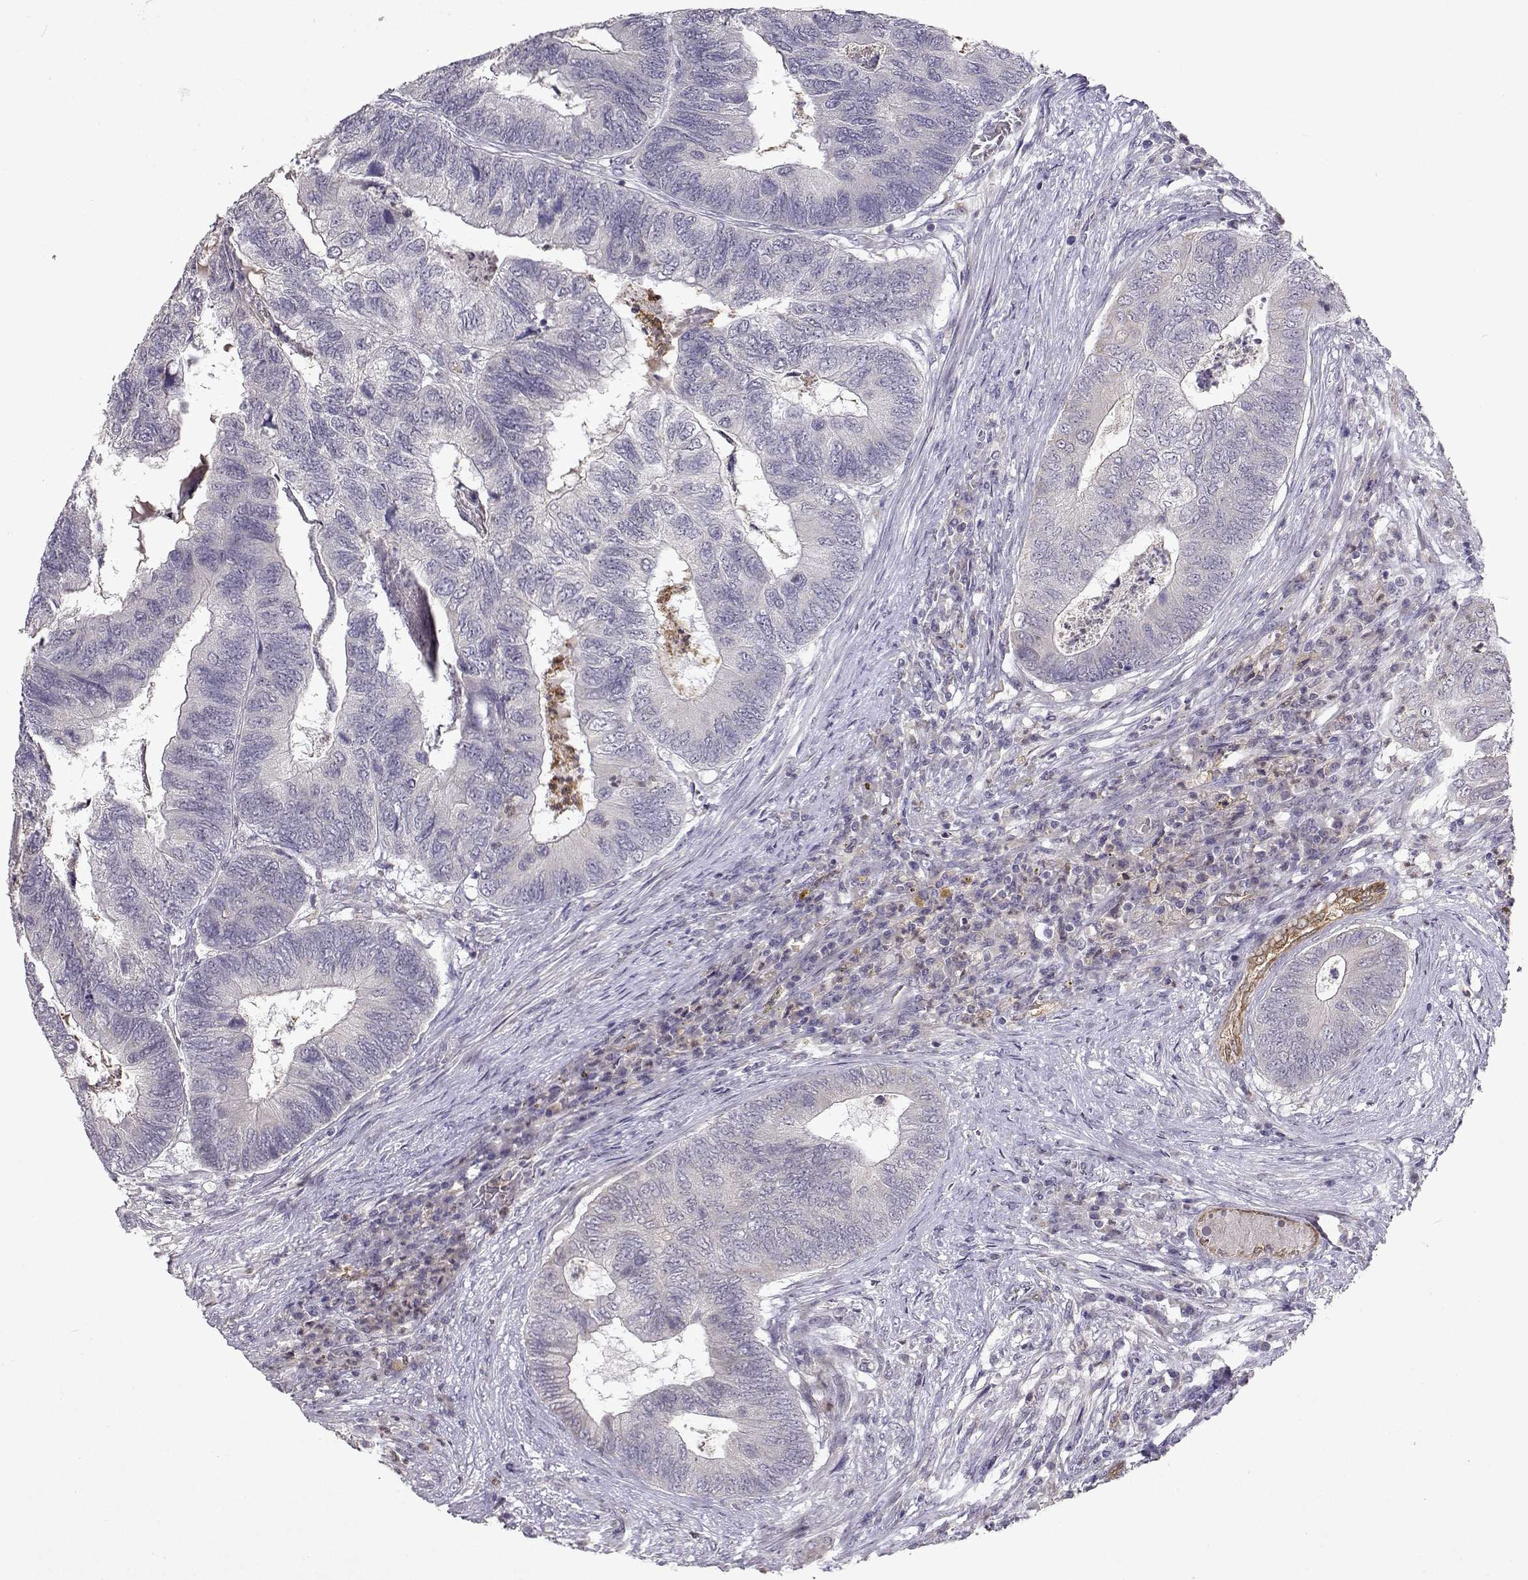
{"staining": {"intensity": "negative", "quantity": "none", "location": "none"}, "tissue": "colorectal cancer", "cell_type": "Tumor cells", "image_type": "cancer", "snomed": [{"axis": "morphology", "description": "Adenocarcinoma, NOS"}, {"axis": "topography", "description": "Colon"}], "caption": "Tumor cells show no significant protein positivity in colorectal adenocarcinoma.", "gene": "BMX", "patient": {"sex": "female", "age": 67}}